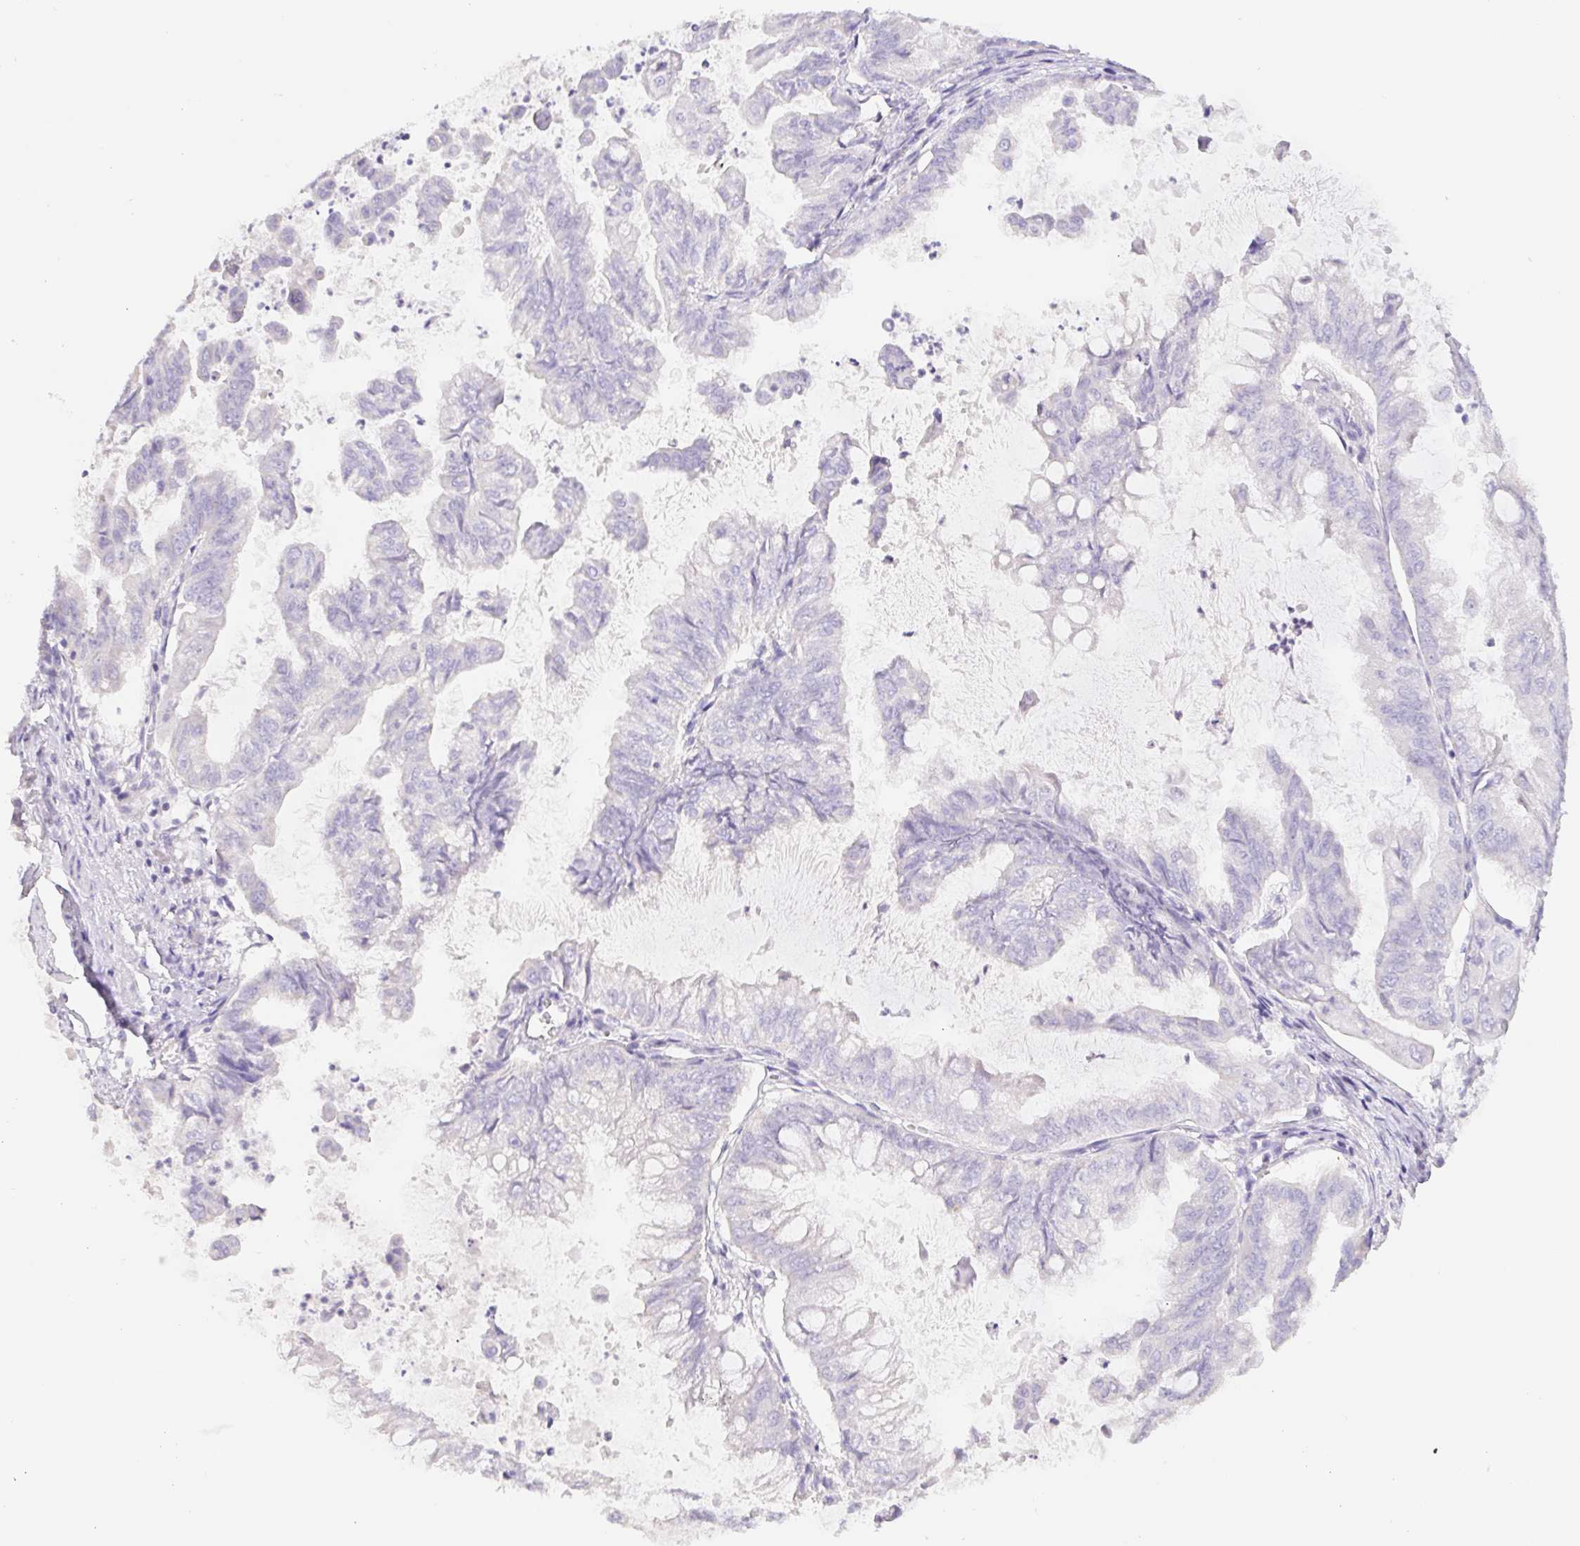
{"staining": {"intensity": "negative", "quantity": "none", "location": "none"}, "tissue": "stomach cancer", "cell_type": "Tumor cells", "image_type": "cancer", "snomed": [{"axis": "morphology", "description": "Adenocarcinoma, NOS"}, {"axis": "topography", "description": "Stomach, upper"}], "caption": "Immunohistochemistry histopathology image of neoplastic tissue: human stomach adenocarcinoma stained with DAB (3,3'-diaminobenzidine) reveals no significant protein staining in tumor cells. (DAB IHC with hematoxylin counter stain).", "gene": "FKBP6", "patient": {"sex": "male", "age": 80}}